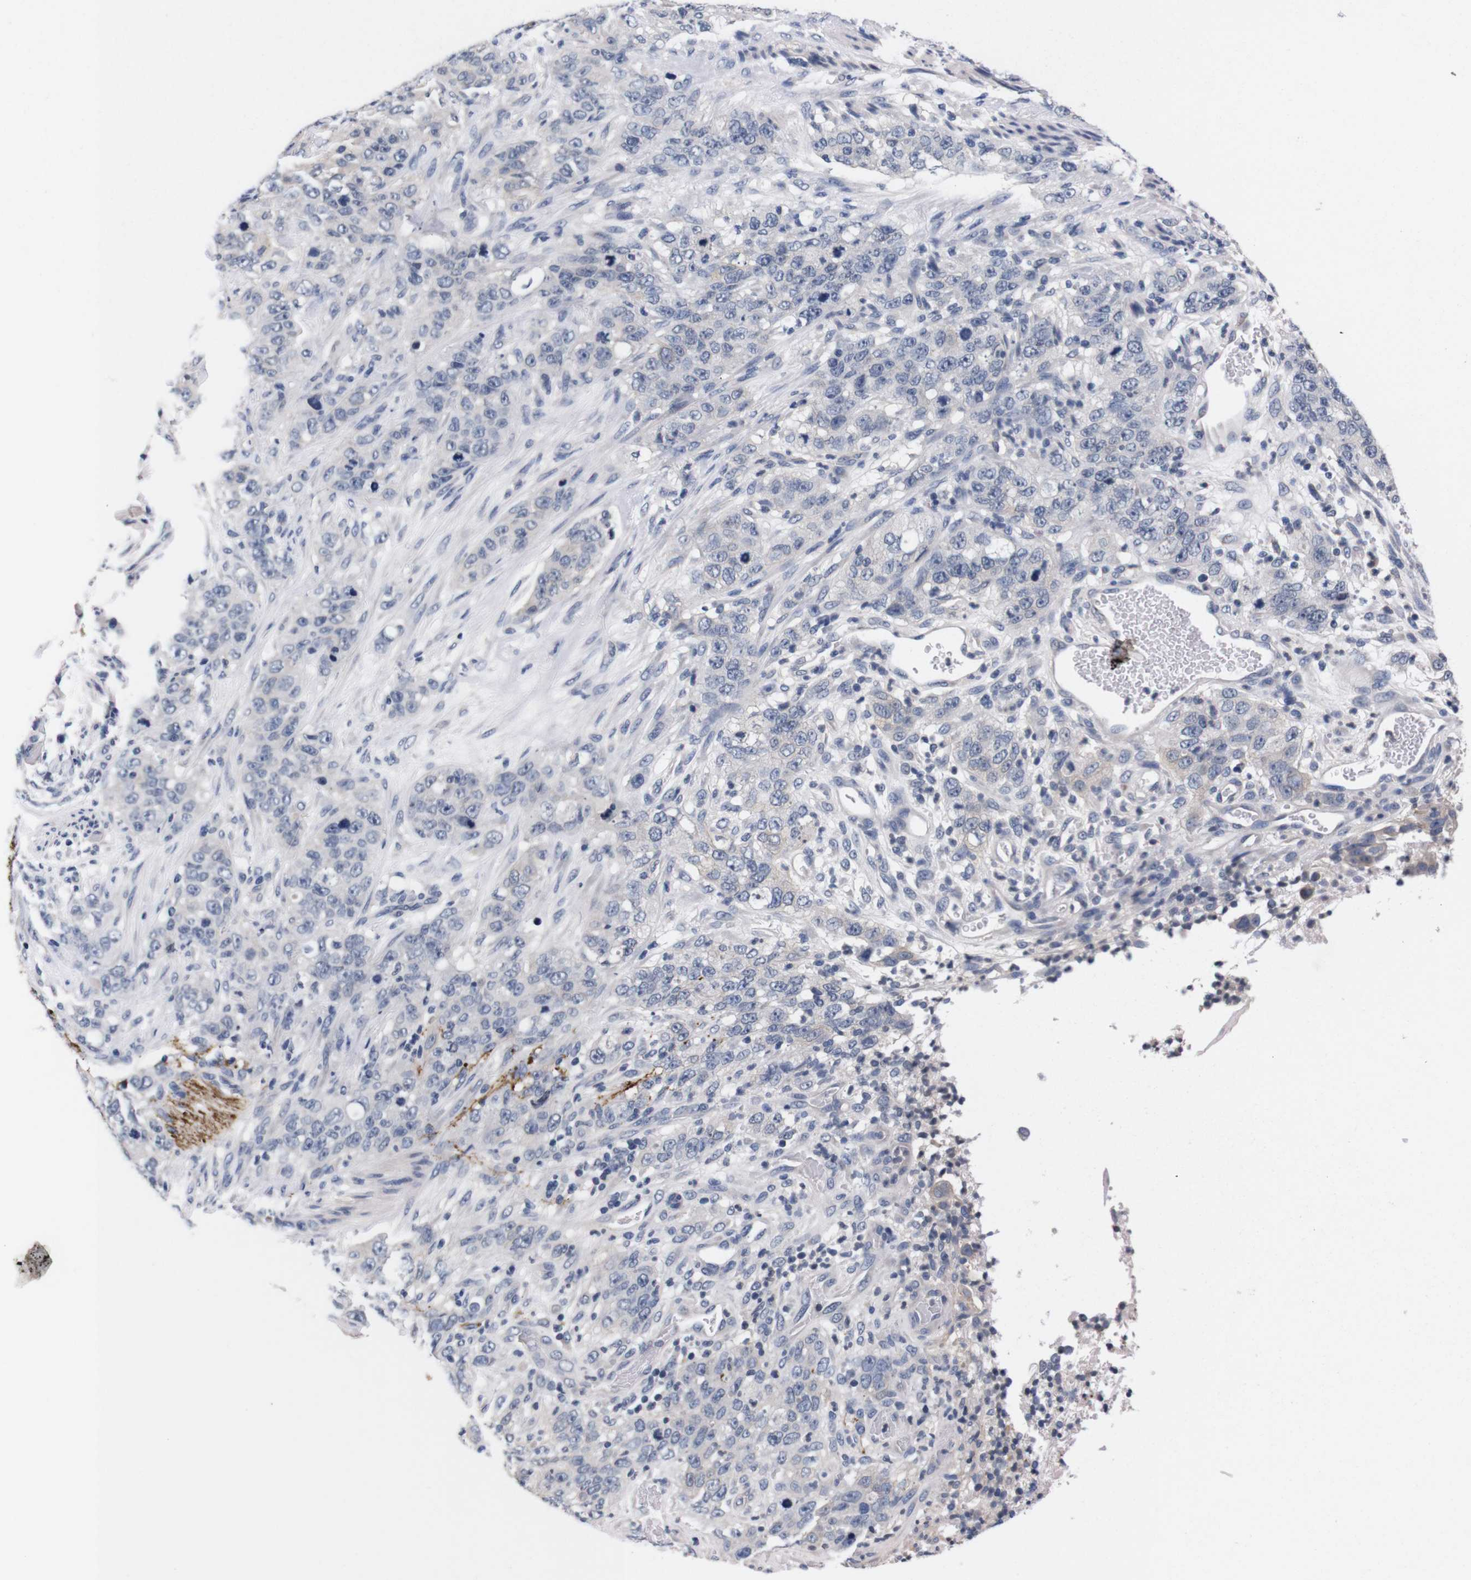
{"staining": {"intensity": "negative", "quantity": "none", "location": "none"}, "tissue": "stomach cancer", "cell_type": "Tumor cells", "image_type": "cancer", "snomed": [{"axis": "morphology", "description": "Adenocarcinoma, NOS"}, {"axis": "topography", "description": "Stomach"}], "caption": "Tumor cells are negative for protein expression in human stomach adenocarcinoma.", "gene": "TNFRSF21", "patient": {"sex": "male", "age": 48}}